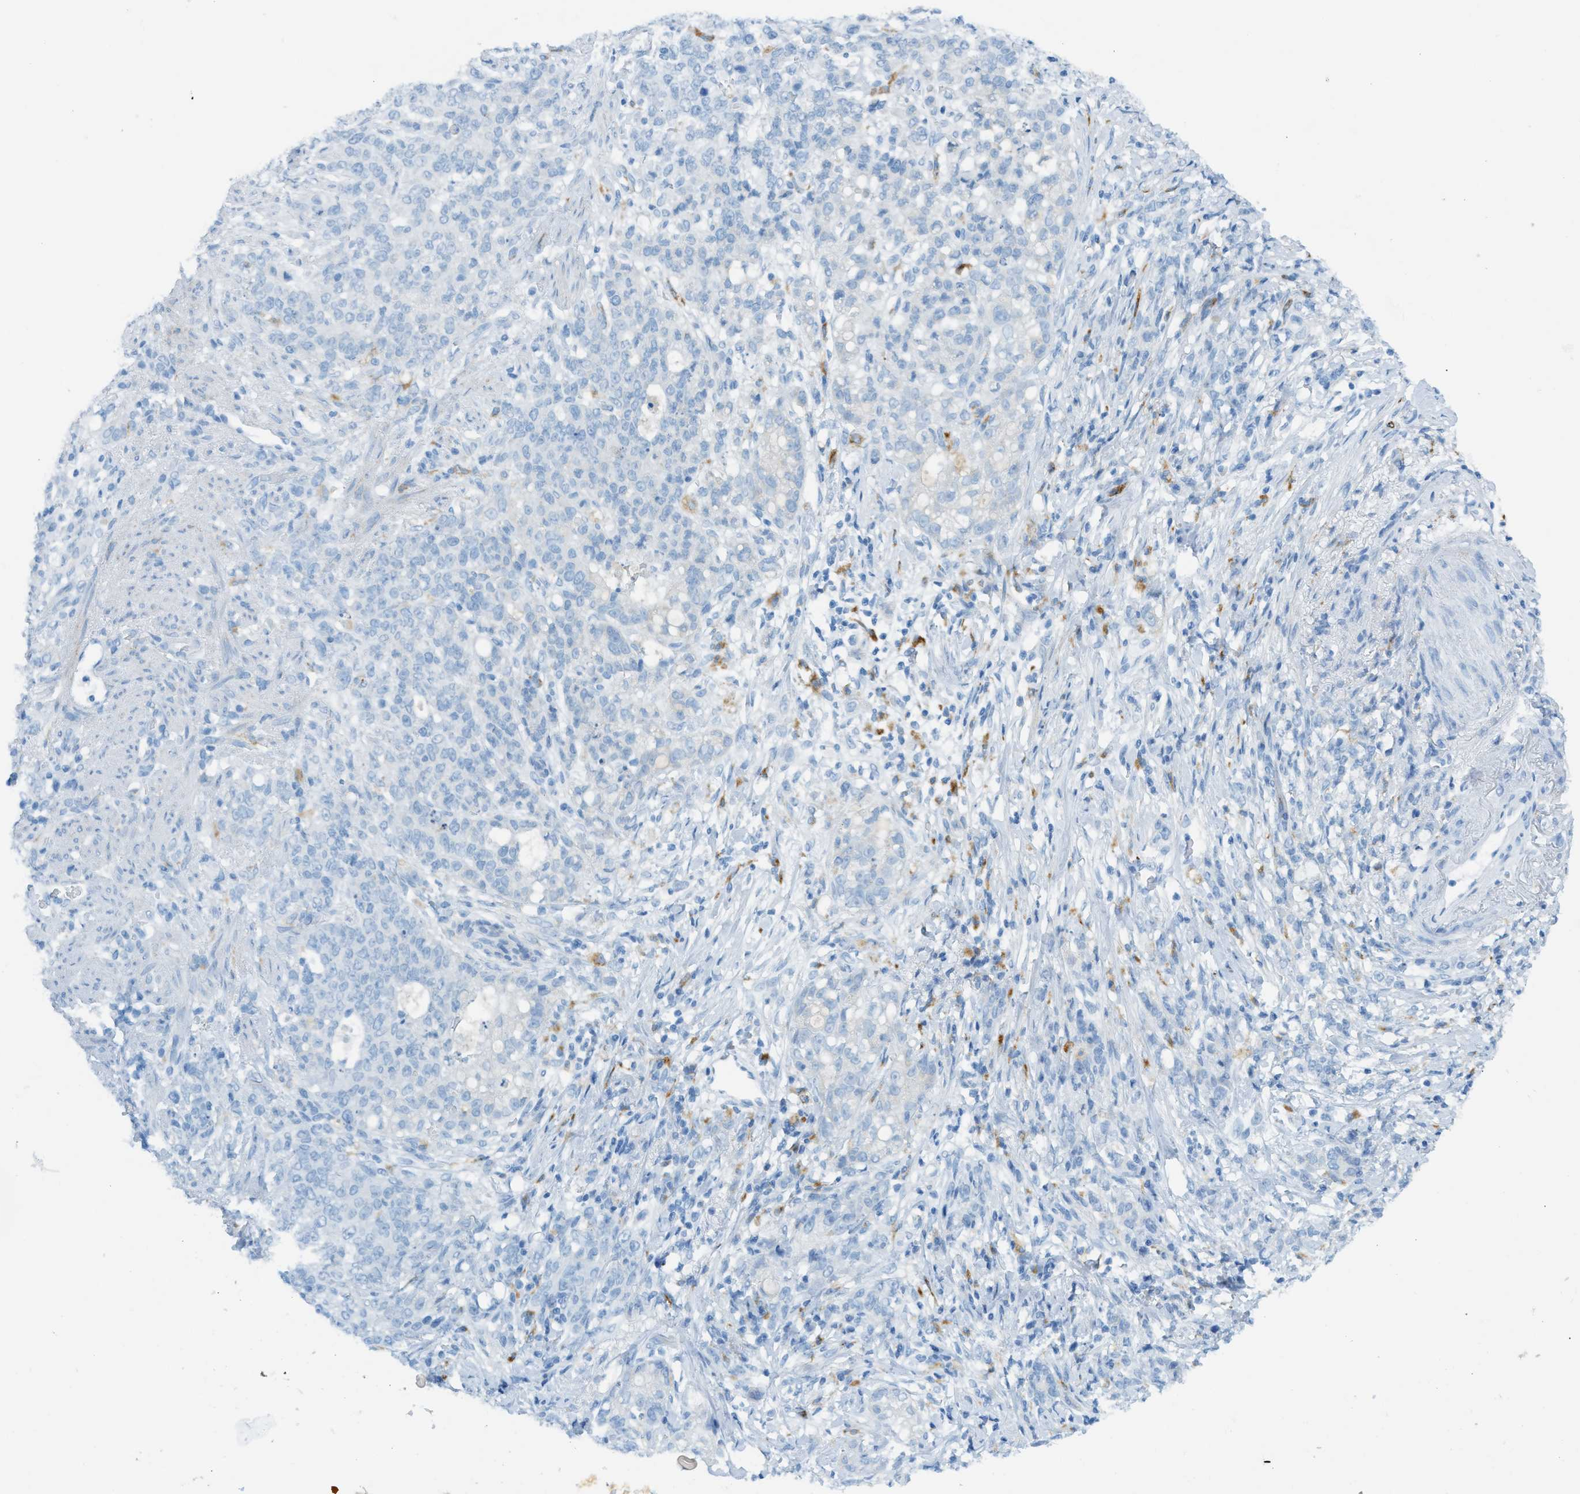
{"staining": {"intensity": "negative", "quantity": "none", "location": "none"}, "tissue": "stomach cancer", "cell_type": "Tumor cells", "image_type": "cancer", "snomed": [{"axis": "morphology", "description": "Adenocarcinoma, NOS"}, {"axis": "topography", "description": "Stomach, lower"}], "caption": "Immunohistochemistry micrograph of neoplastic tissue: stomach cancer (adenocarcinoma) stained with DAB exhibits no significant protein staining in tumor cells.", "gene": "C21orf62", "patient": {"sex": "male", "age": 88}}